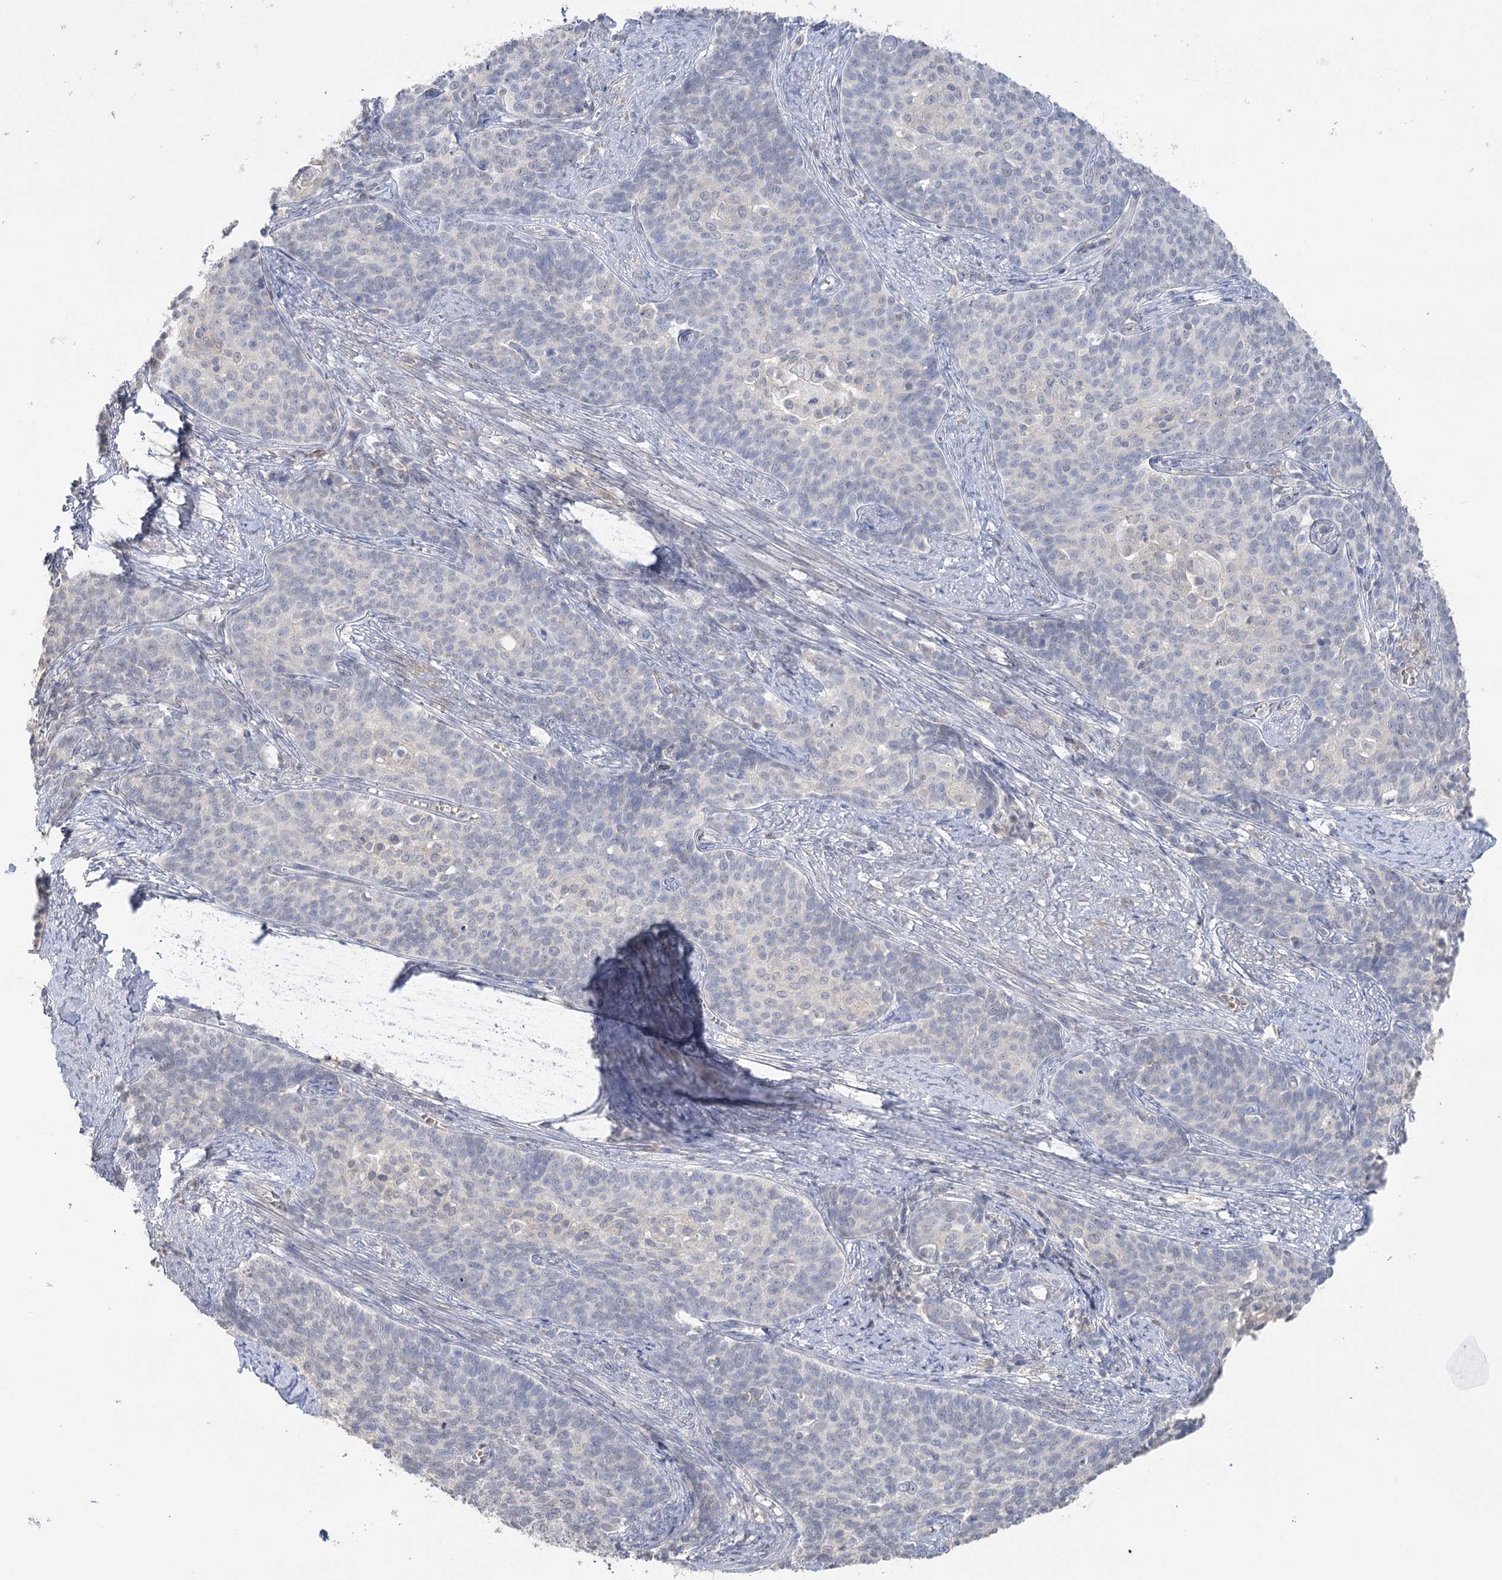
{"staining": {"intensity": "negative", "quantity": "none", "location": "none"}, "tissue": "cervical cancer", "cell_type": "Tumor cells", "image_type": "cancer", "snomed": [{"axis": "morphology", "description": "Squamous cell carcinoma, NOS"}, {"axis": "topography", "description": "Cervix"}], "caption": "Immunohistochemistry (IHC) of cervical cancer exhibits no expression in tumor cells.", "gene": "TRAF3IP1", "patient": {"sex": "female", "age": 39}}